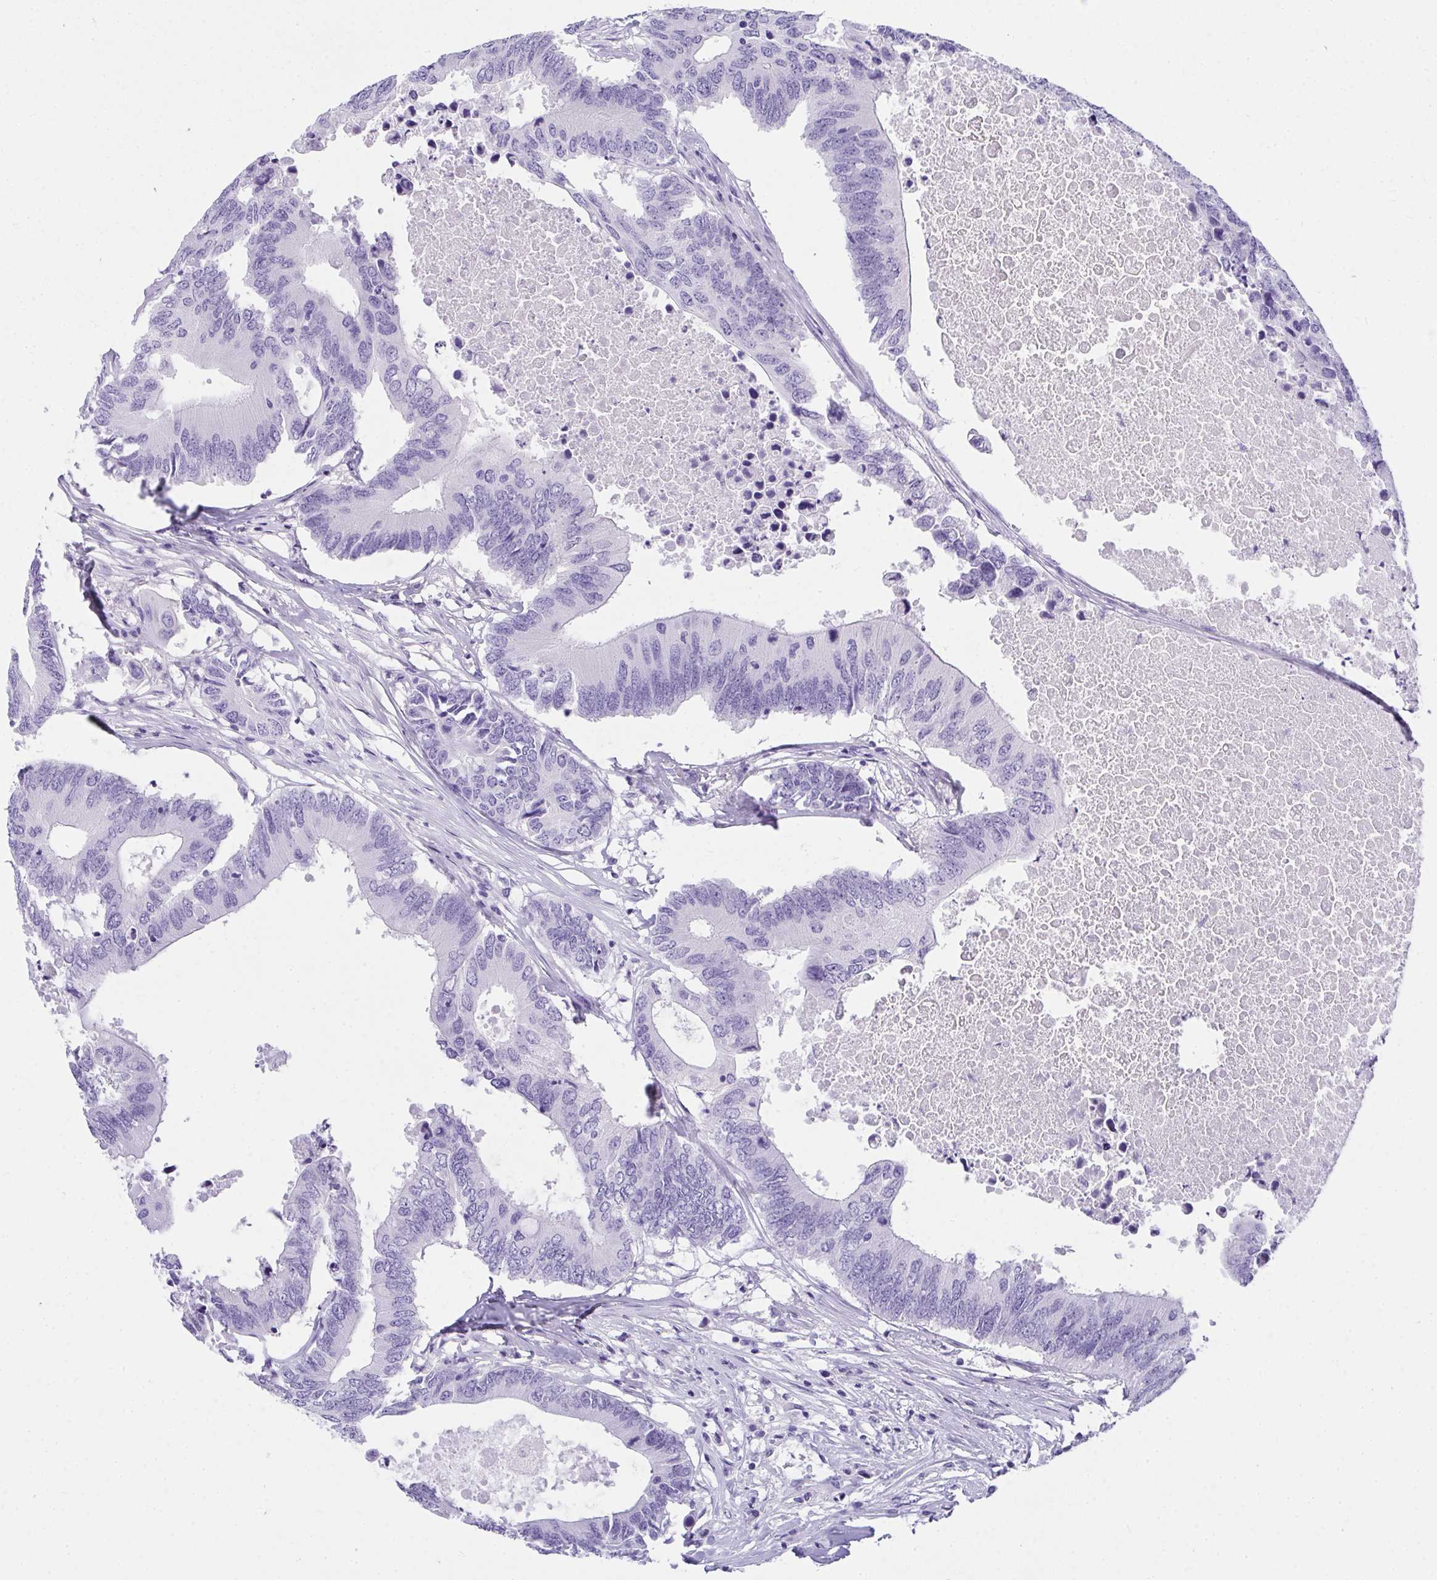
{"staining": {"intensity": "negative", "quantity": "none", "location": "none"}, "tissue": "colorectal cancer", "cell_type": "Tumor cells", "image_type": "cancer", "snomed": [{"axis": "morphology", "description": "Adenocarcinoma, NOS"}, {"axis": "topography", "description": "Colon"}], "caption": "Micrograph shows no significant protein positivity in tumor cells of colorectal adenocarcinoma.", "gene": "AVIL", "patient": {"sex": "male", "age": 71}}